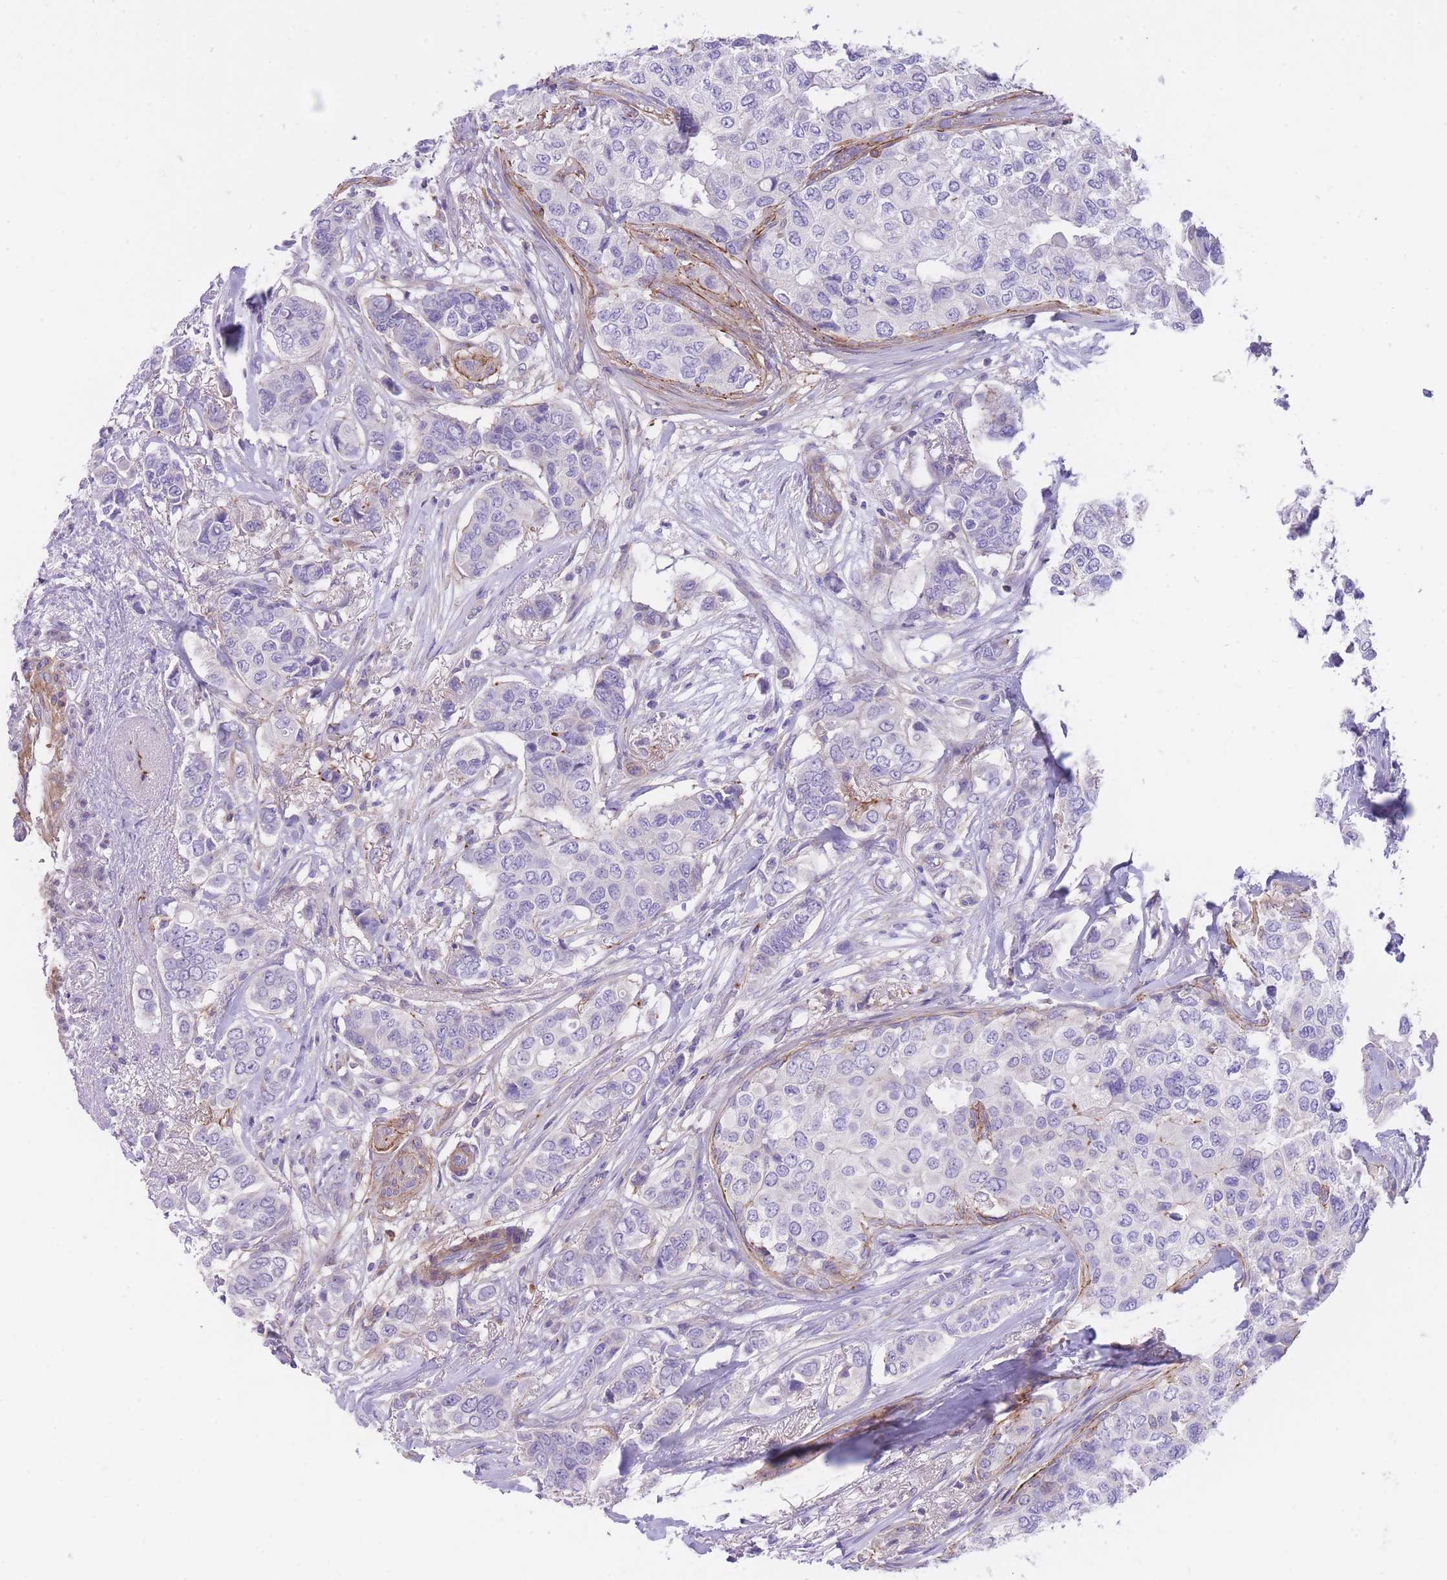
{"staining": {"intensity": "negative", "quantity": "none", "location": "none"}, "tissue": "breast cancer", "cell_type": "Tumor cells", "image_type": "cancer", "snomed": [{"axis": "morphology", "description": "Lobular carcinoma"}, {"axis": "topography", "description": "Breast"}], "caption": "Immunohistochemistry (IHC) photomicrograph of human breast cancer stained for a protein (brown), which shows no staining in tumor cells. Nuclei are stained in blue.", "gene": "LDB3", "patient": {"sex": "female", "age": 51}}